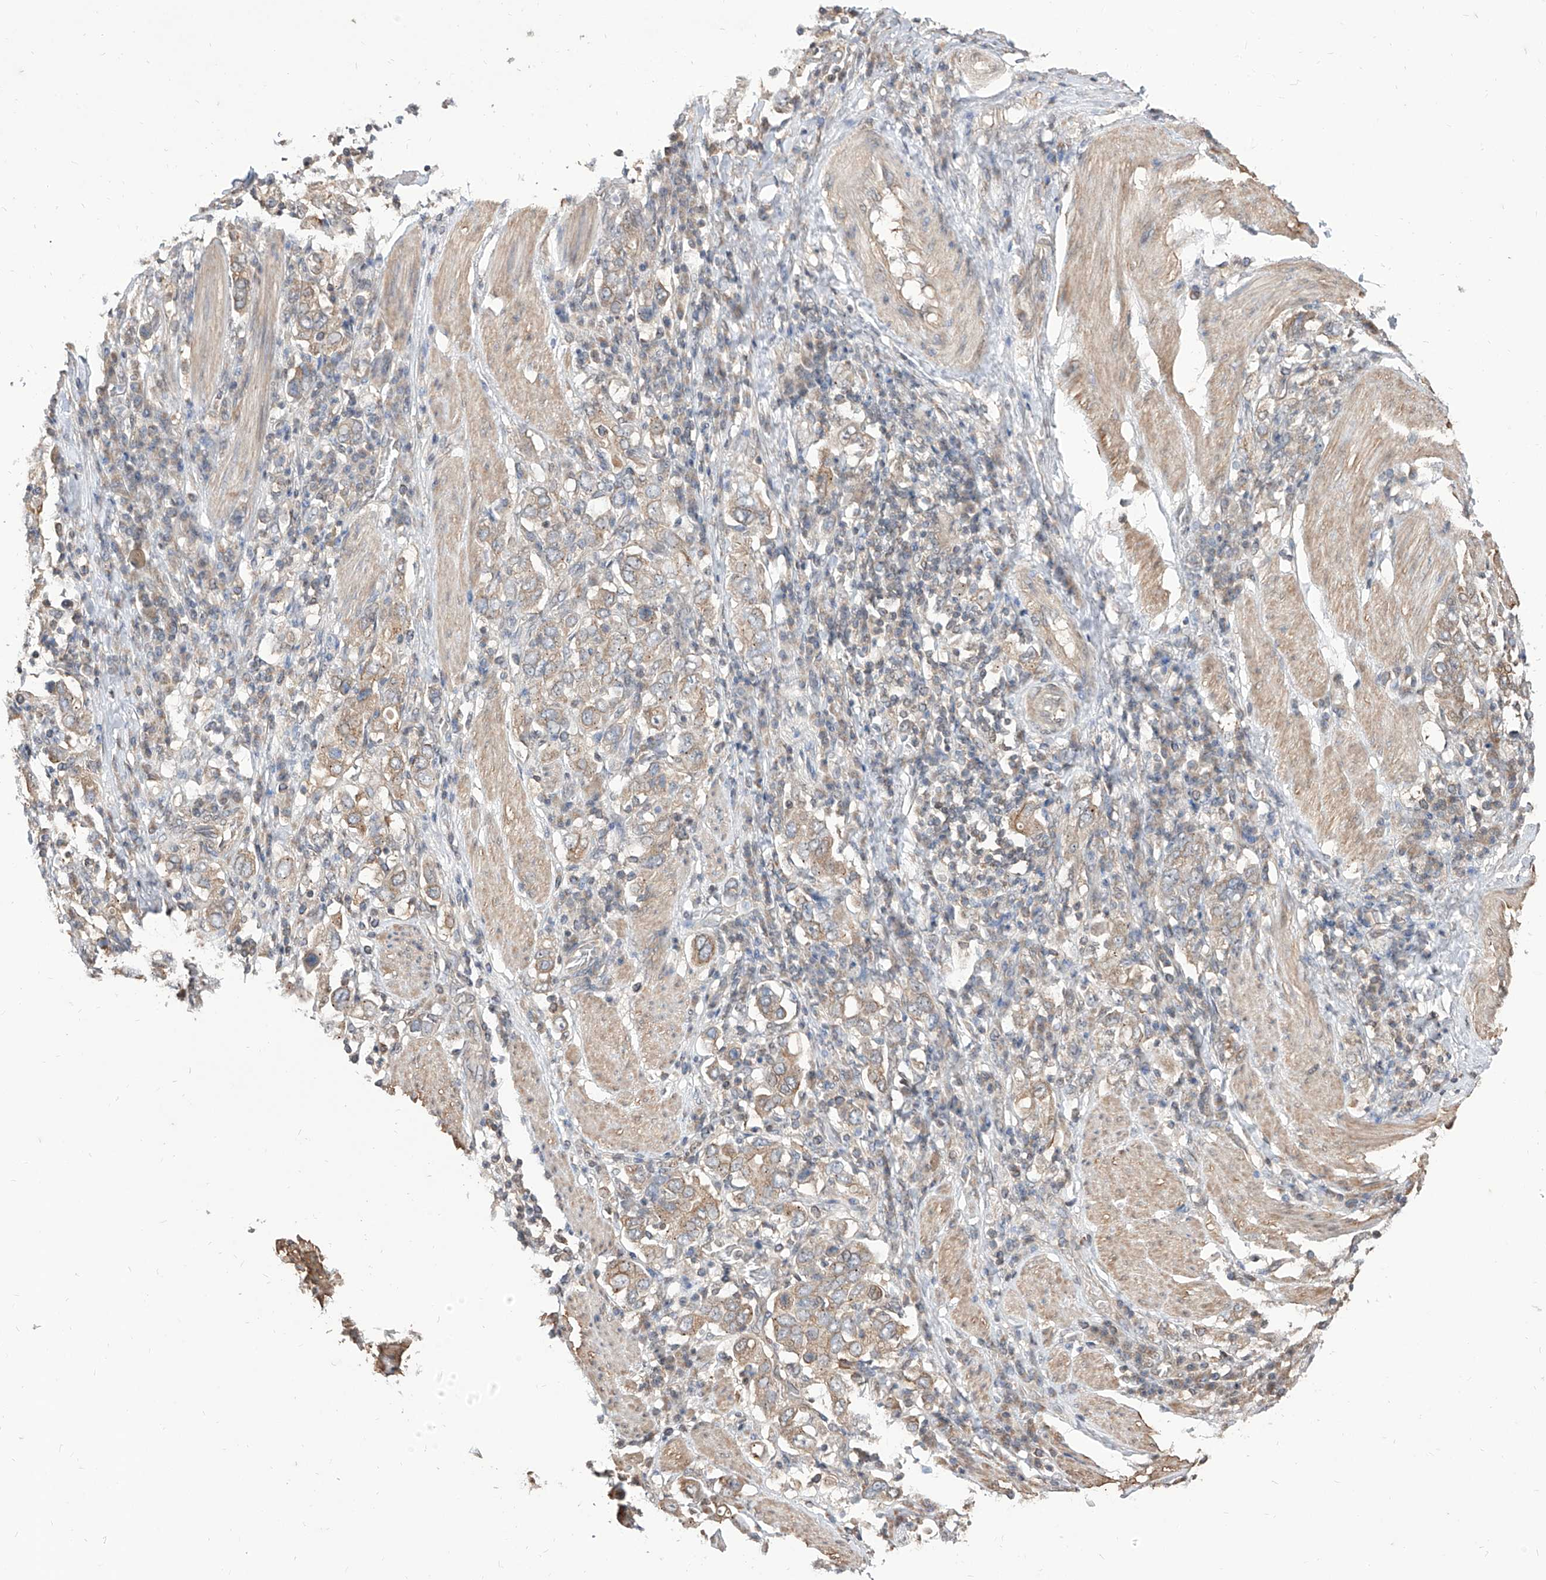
{"staining": {"intensity": "moderate", "quantity": ">75%", "location": "cytoplasmic/membranous"}, "tissue": "stomach cancer", "cell_type": "Tumor cells", "image_type": "cancer", "snomed": [{"axis": "morphology", "description": "Adenocarcinoma, NOS"}, {"axis": "topography", "description": "Stomach, upper"}], "caption": "Stomach adenocarcinoma stained for a protein displays moderate cytoplasmic/membranous positivity in tumor cells.", "gene": "C8orf82", "patient": {"sex": "male", "age": 62}}